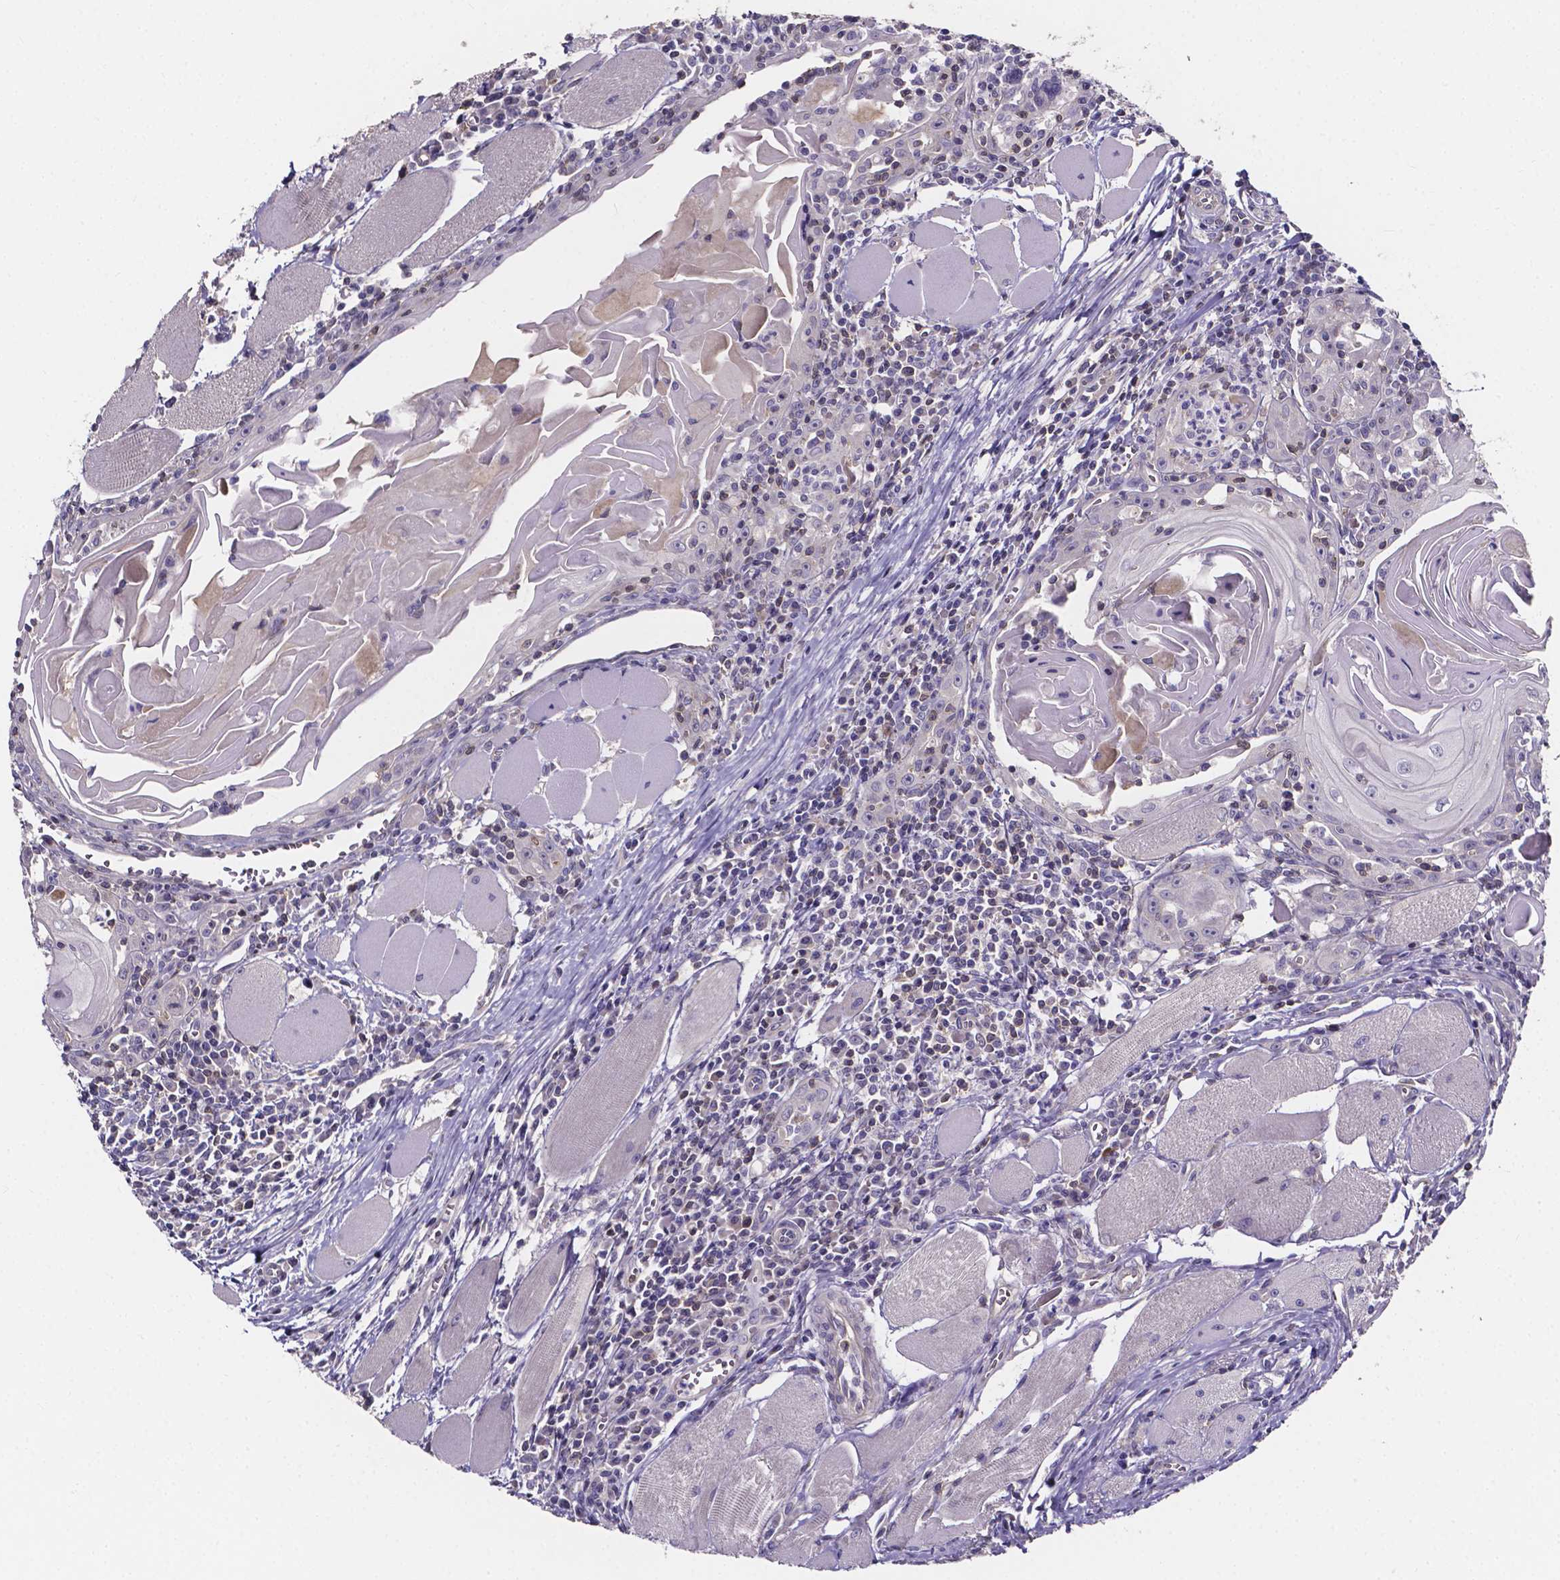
{"staining": {"intensity": "negative", "quantity": "none", "location": "none"}, "tissue": "head and neck cancer", "cell_type": "Tumor cells", "image_type": "cancer", "snomed": [{"axis": "morphology", "description": "Normal tissue, NOS"}, {"axis": "morphology", "description": "Squamous cell carcinoma, NOS"}, {"axis": "topography", "description": "Oral tissue"}, {"axis": "topography", "description": "Head-Neck"}], "caption": "Immunohistochemical staining of head and neck squamous cell carcinoma demonstrates no significant staining in tumor cells.", "gene": "THEMIS", "patient": {"sex": "male", "age": 52}}